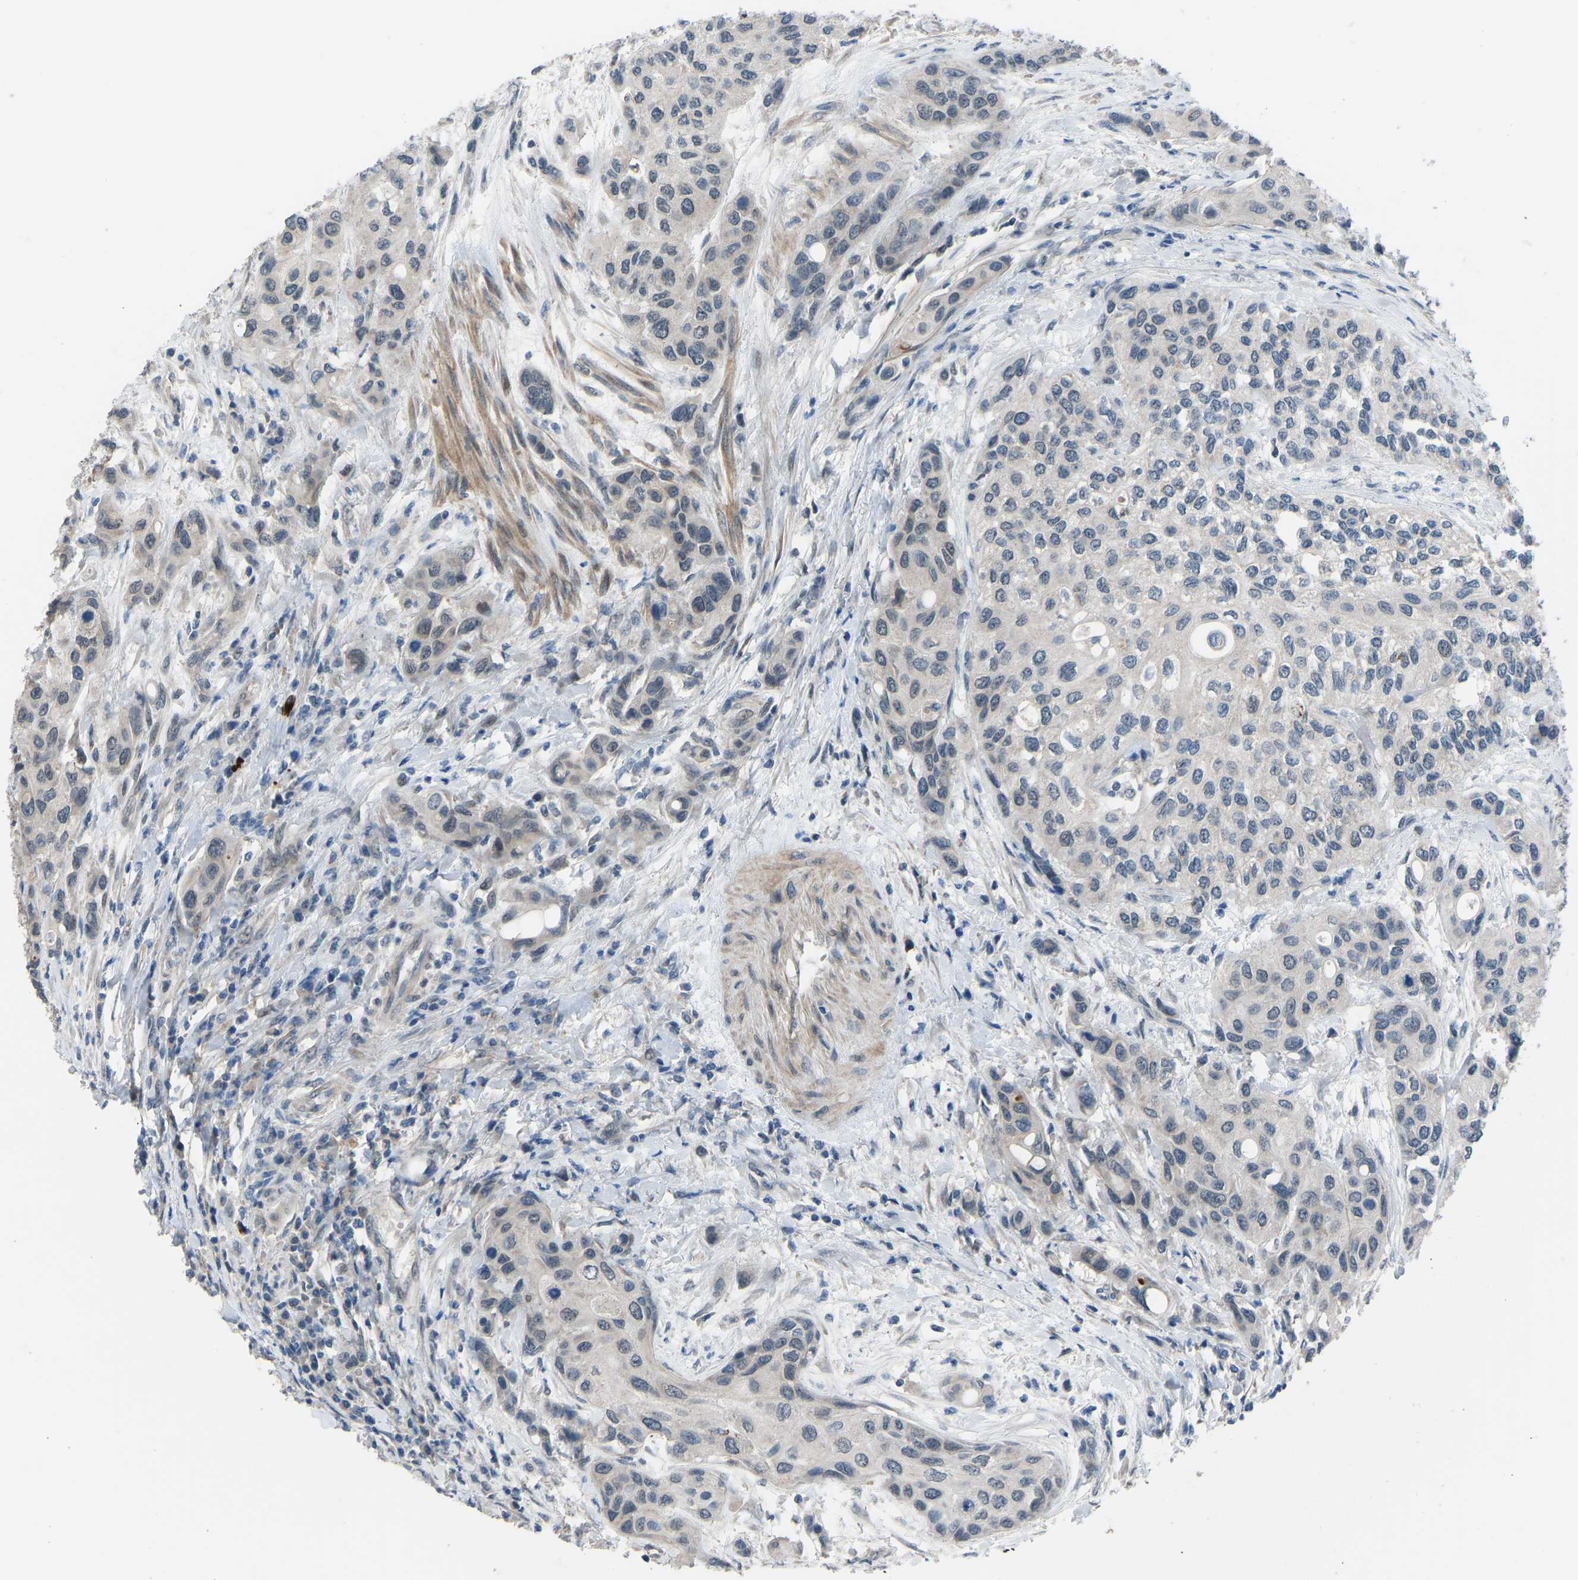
{"staining": {"intensity": "weak", "quantity": "<25%", "location": "nuclear"}, "tissue": "urothelial cancer", "cell_type": "Tumor cells", "image_type": "cancer", "snomed": [{"axis": "morphology", "description": "Urothelial carcinoma, High grade"}, {"axis": "topography", "description": "Urinary bladder"}], "caption": "Urothelial cancer stained for a protein using immunohistochemistry reveals no staining tumor cells.", "gene": "CDK2AP1", "patient": {"sex": "female", "age": 56}}